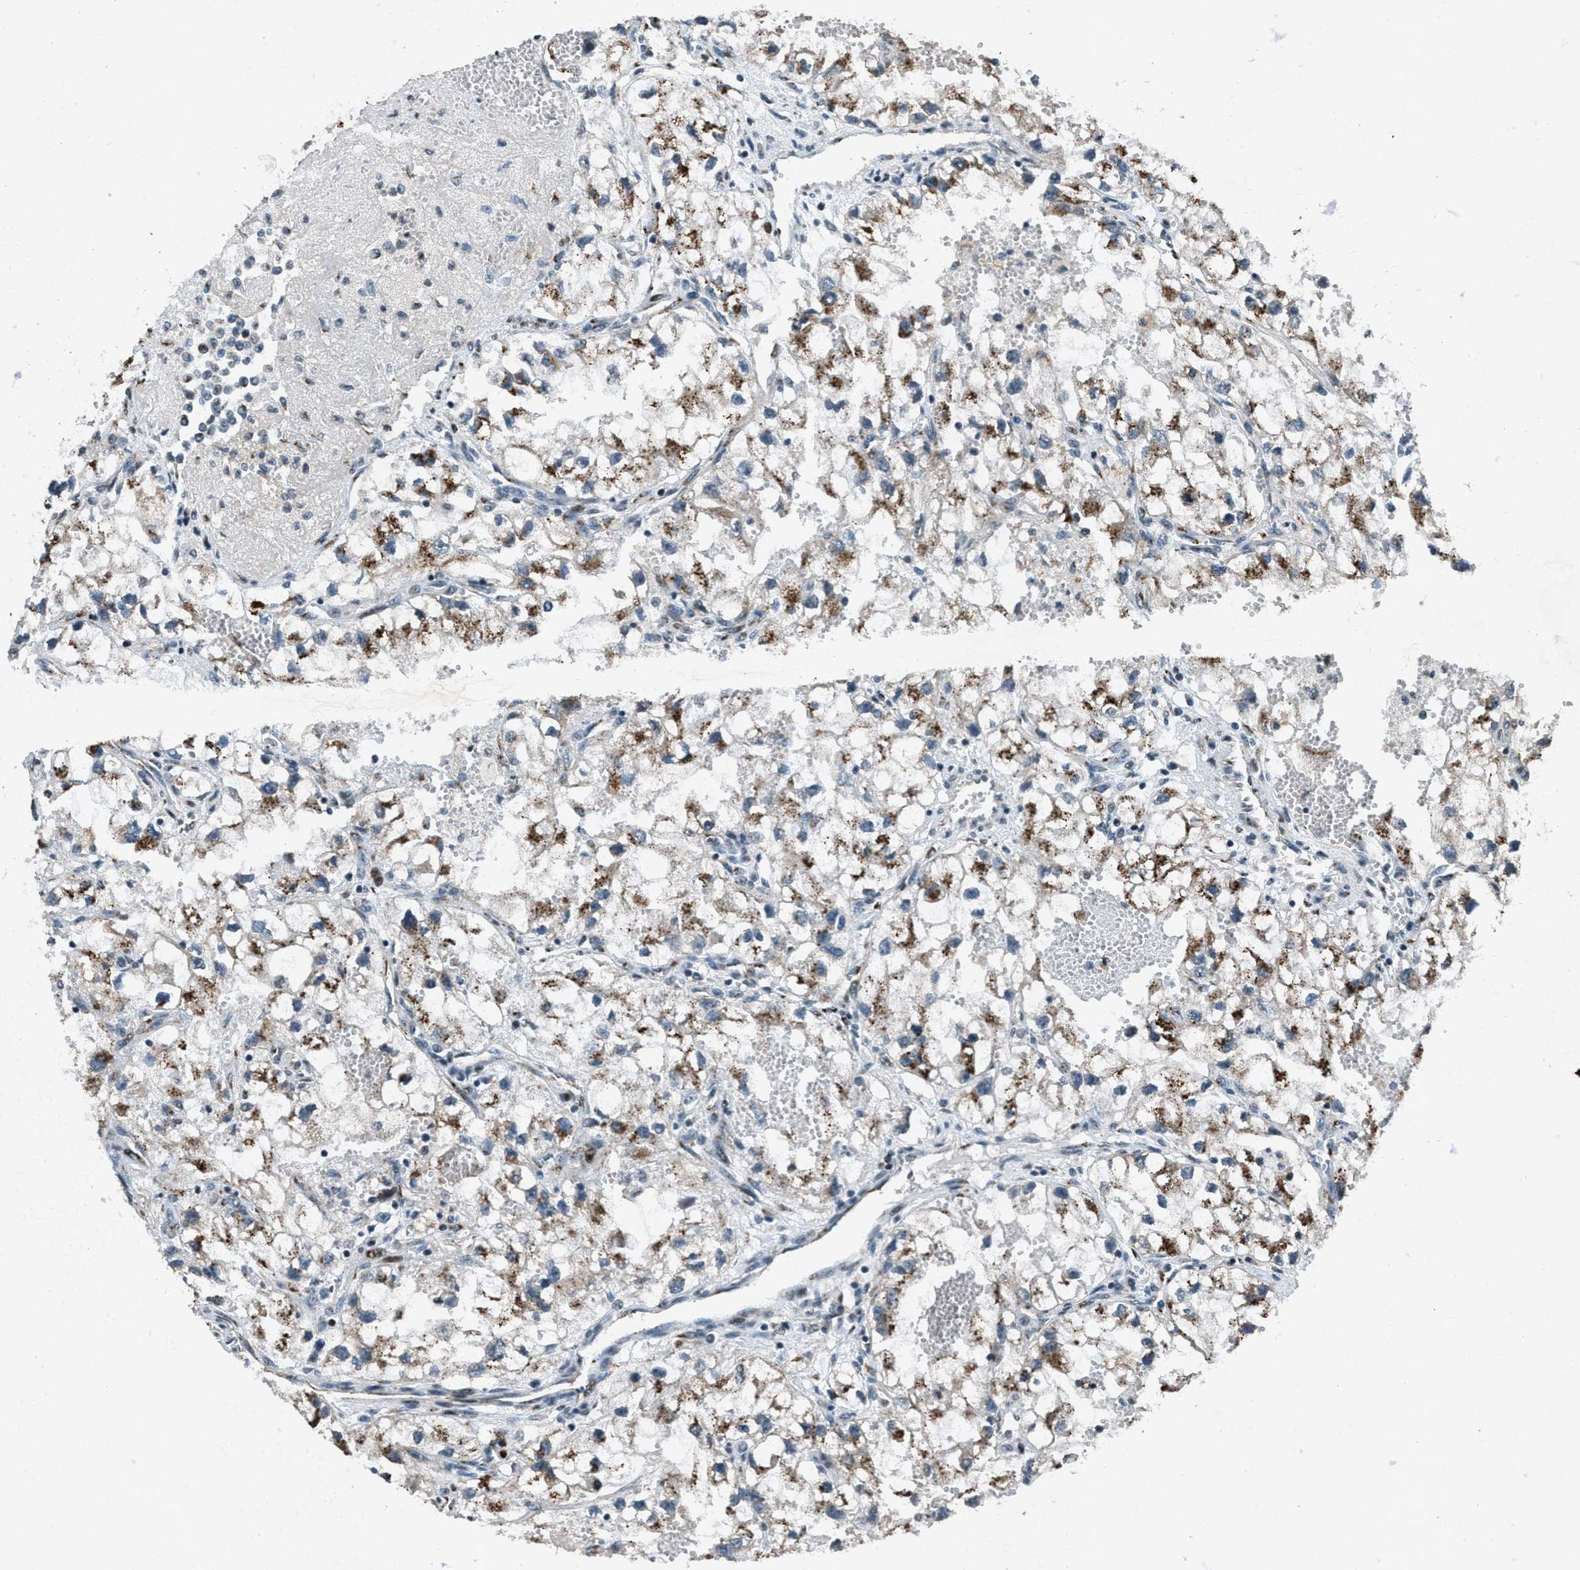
{"staining": {"intensity": "strong", "quantity": "25%-75%", "location": "cytoplasmic/membranous"}, "tissue": "renal cancer", "cell_type": "Tumor cells", "image_type": "cancer", "snomed": [{"axis": "morphology", "description": "Adenocarcinoma, NOS"}, {"axis": "topography", "description": "Kidney"}], "caption": "Strong cytoplasmic/membranous protein staining is seen in about 25%-75% of tumor cells in adenocarcinoma (renal). (IHC, brightfield microscopy, high magnification).", "gene": "GPC6", "patient": {"sex": "female", "age": 70}}